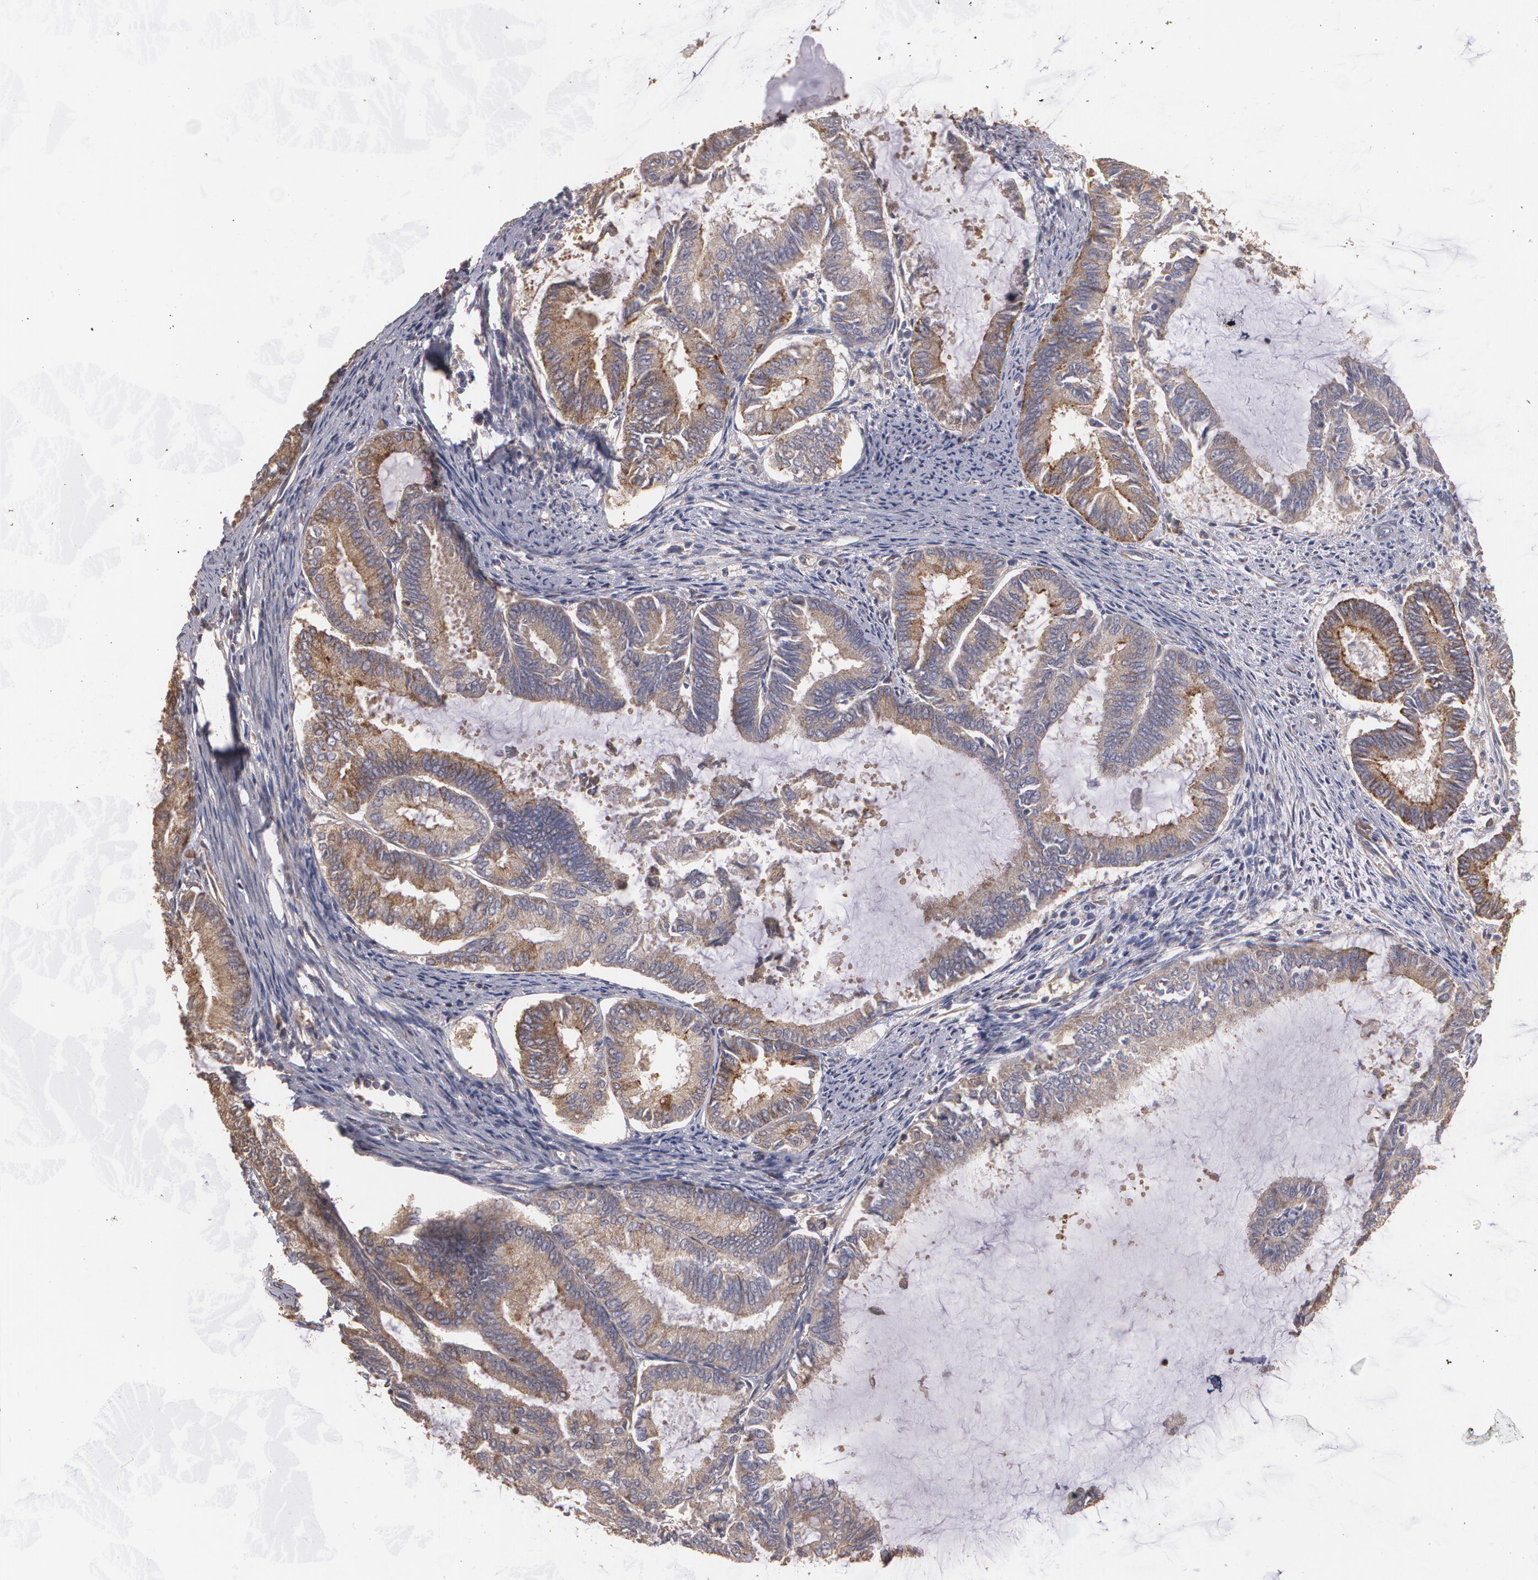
{"staining": {"intensity": "weak", "quantity": ">75%", "location": "cytoplasmic/membranous"}, "tissue": "endometrial cancer", "cell_type": "Tumor cells", "image_type": "cancer", "snomed": [{"axis": "morphology", "description": "Adenocarcinoma, NOS"}, {"axis": "topography", "description": "Endometrium"}], "caption": "Protein expression analysis of human endometrial cancer reveals weak cytoplasmic/membranous positivity in about >75% of tumor cells.", "gene": "PON1", "patient": {"sex": "female", "age": 86}}